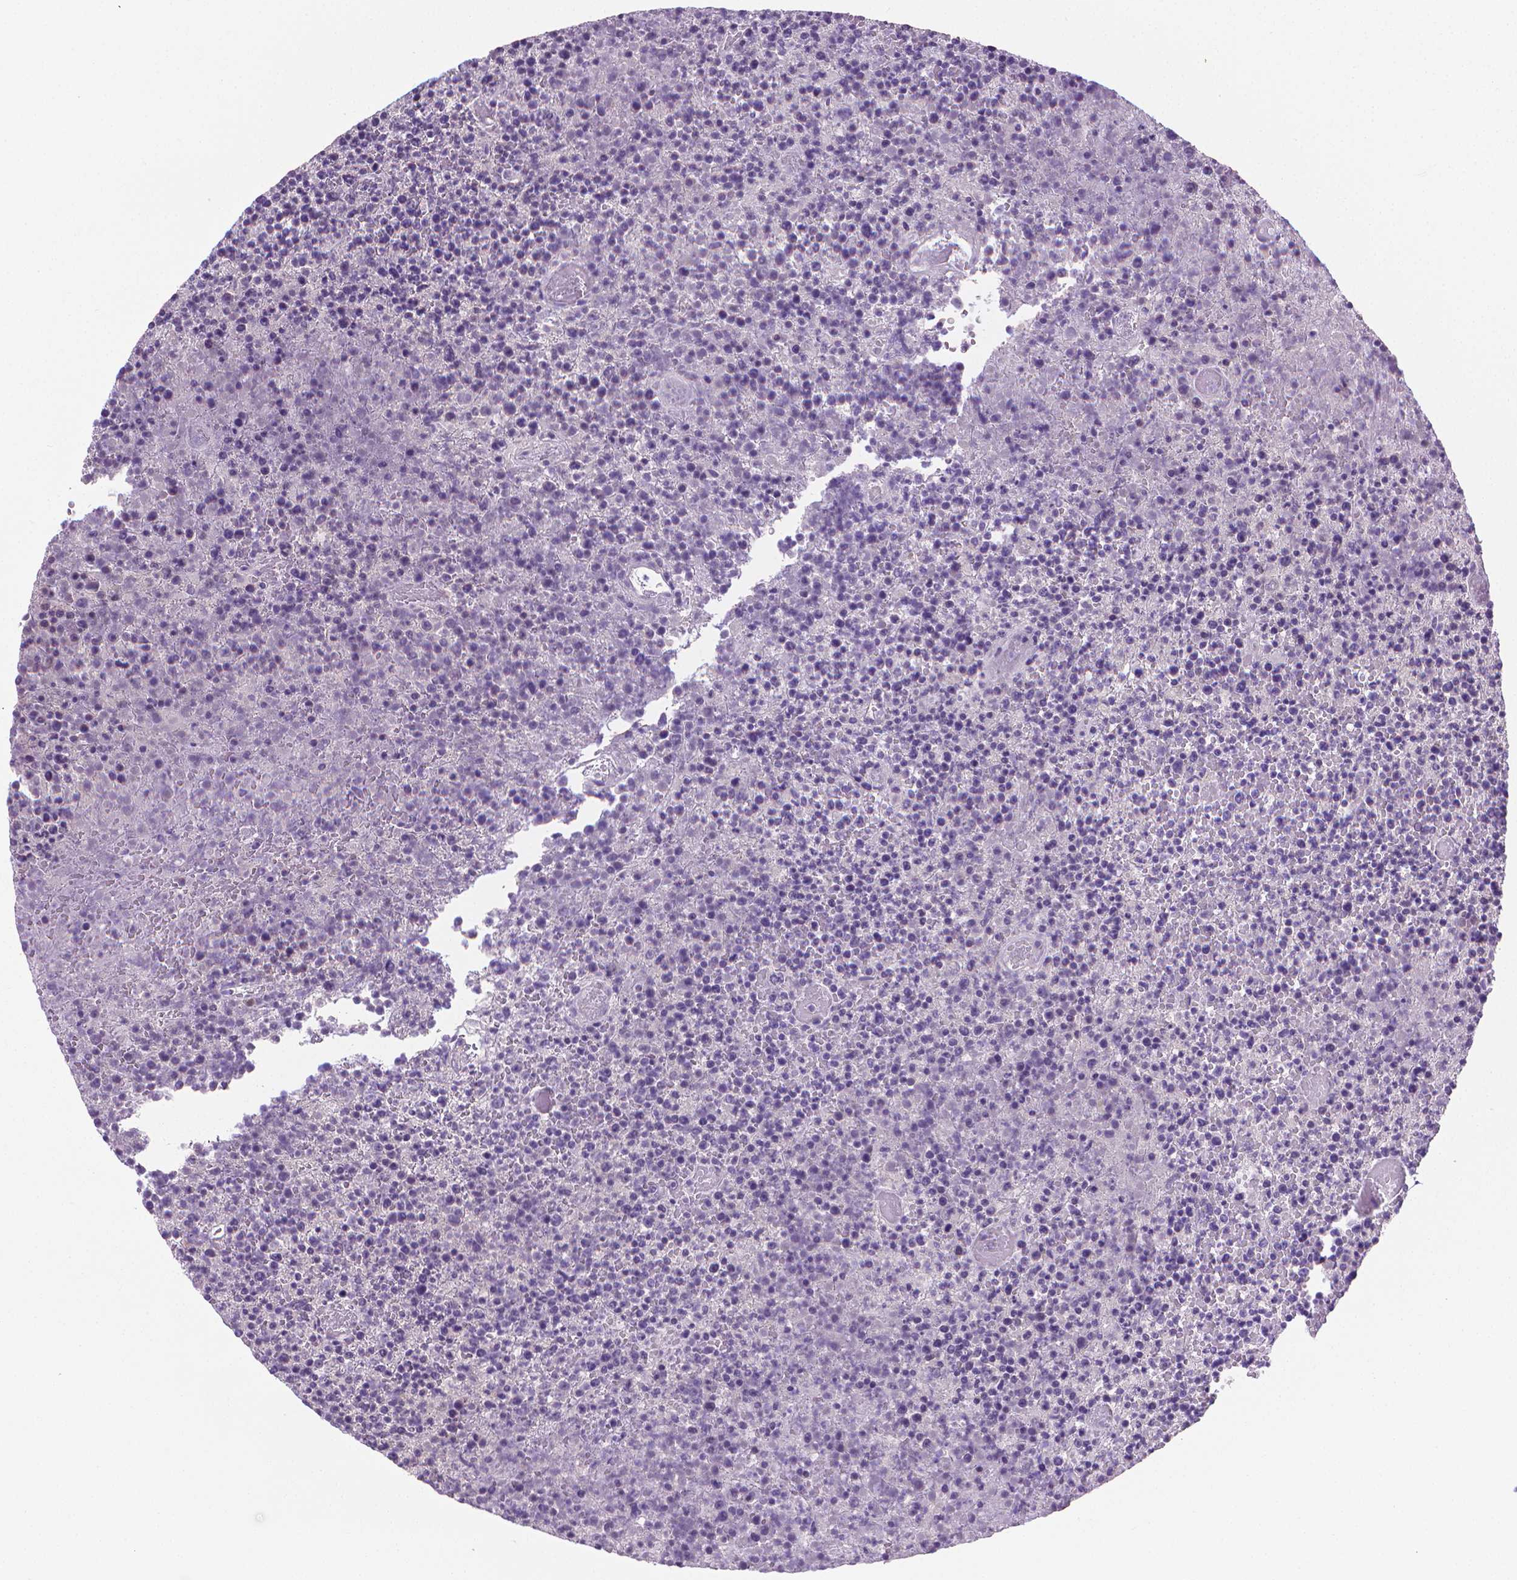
{"staining": {"intensity": "negative", "quantity": "none", "location": "none"}, "tissue": "lymphoma", "cell_type": "Tumor cells", "image_type": "cancer", "snomed": [{"axis": "morphology", "description": "Malignant lymphoma, non-Hodgkin's type, High grade"}, {"axis": "topography", "description": "Lymph node"}], "caption": "Image shows no protein staining in tumor cells of high-grade malignant lymphoma, non-Hodgkin's type tissue. (DAB immunohistochemistry with hematoxylin counter stain).", "gene": "FASN", "patient": {"sex": "male", "age": 13}}